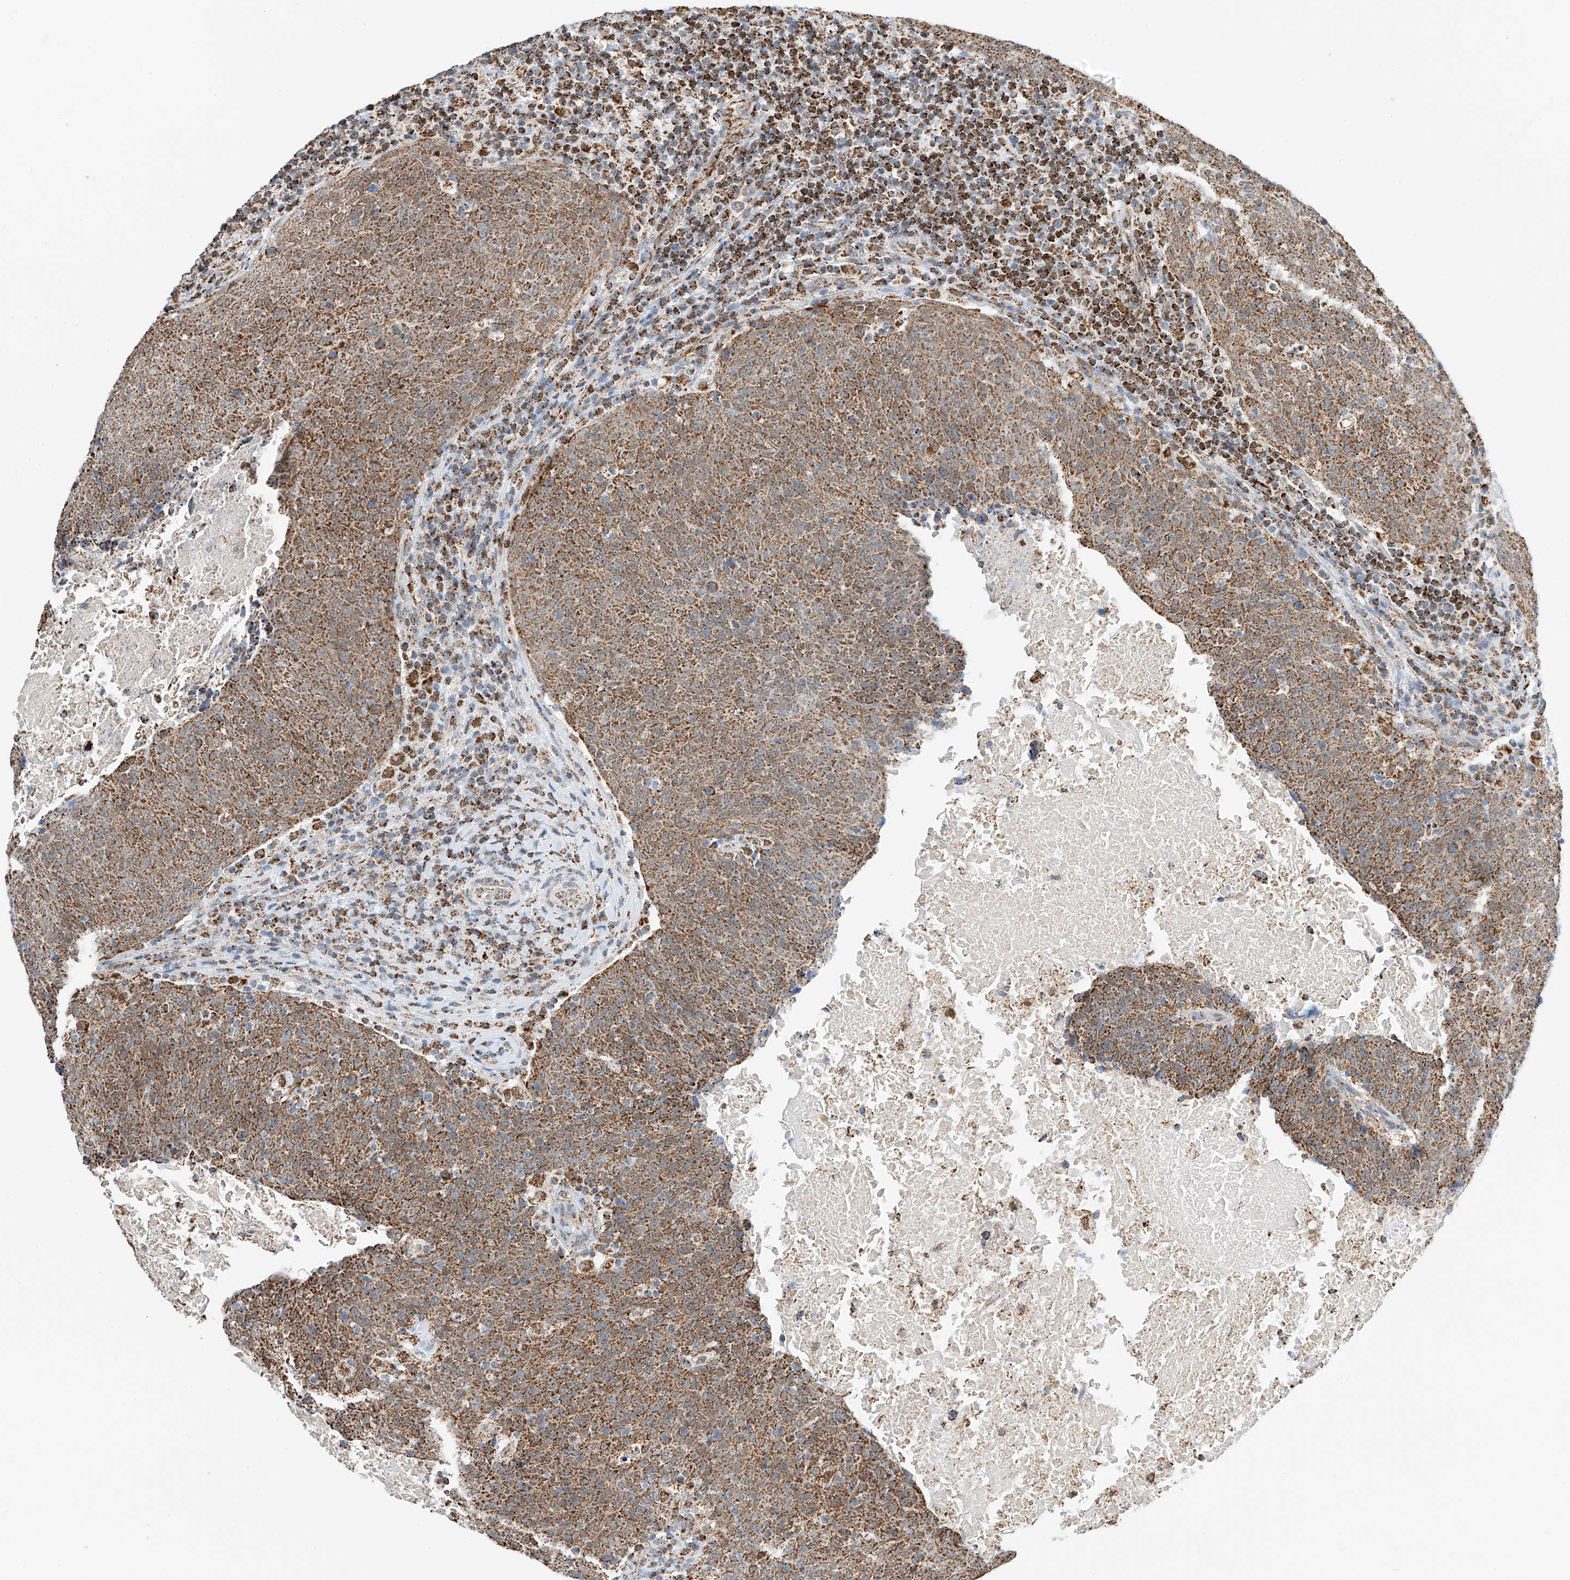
{"staining": {"intensity": "moderate", "quantity": ">75%", "location": "cytoplasmic/membranous"}, "tissue": "head and neck cancer", "cell_type": "Tumor cells", "image_type": "cancer", "snomed": [{"axis": "morphology", "description": "Squamous cell carcinoma, NOS"}, {"axis": "morphology", "description": "Squamous cell carcinoma, metastatic, NOS"}, {"axis": "topography", "description": "Lymph node"}, {"axis": "topography", "description": "Head-Neck"}], "caption": "Tumor cells display medium levels of moderate cytoplasmic/membranous expression in about >75% of cells in head and neck cancer.", "gene": "PPA2", "patient": {"sex": "male", "age": 62}}